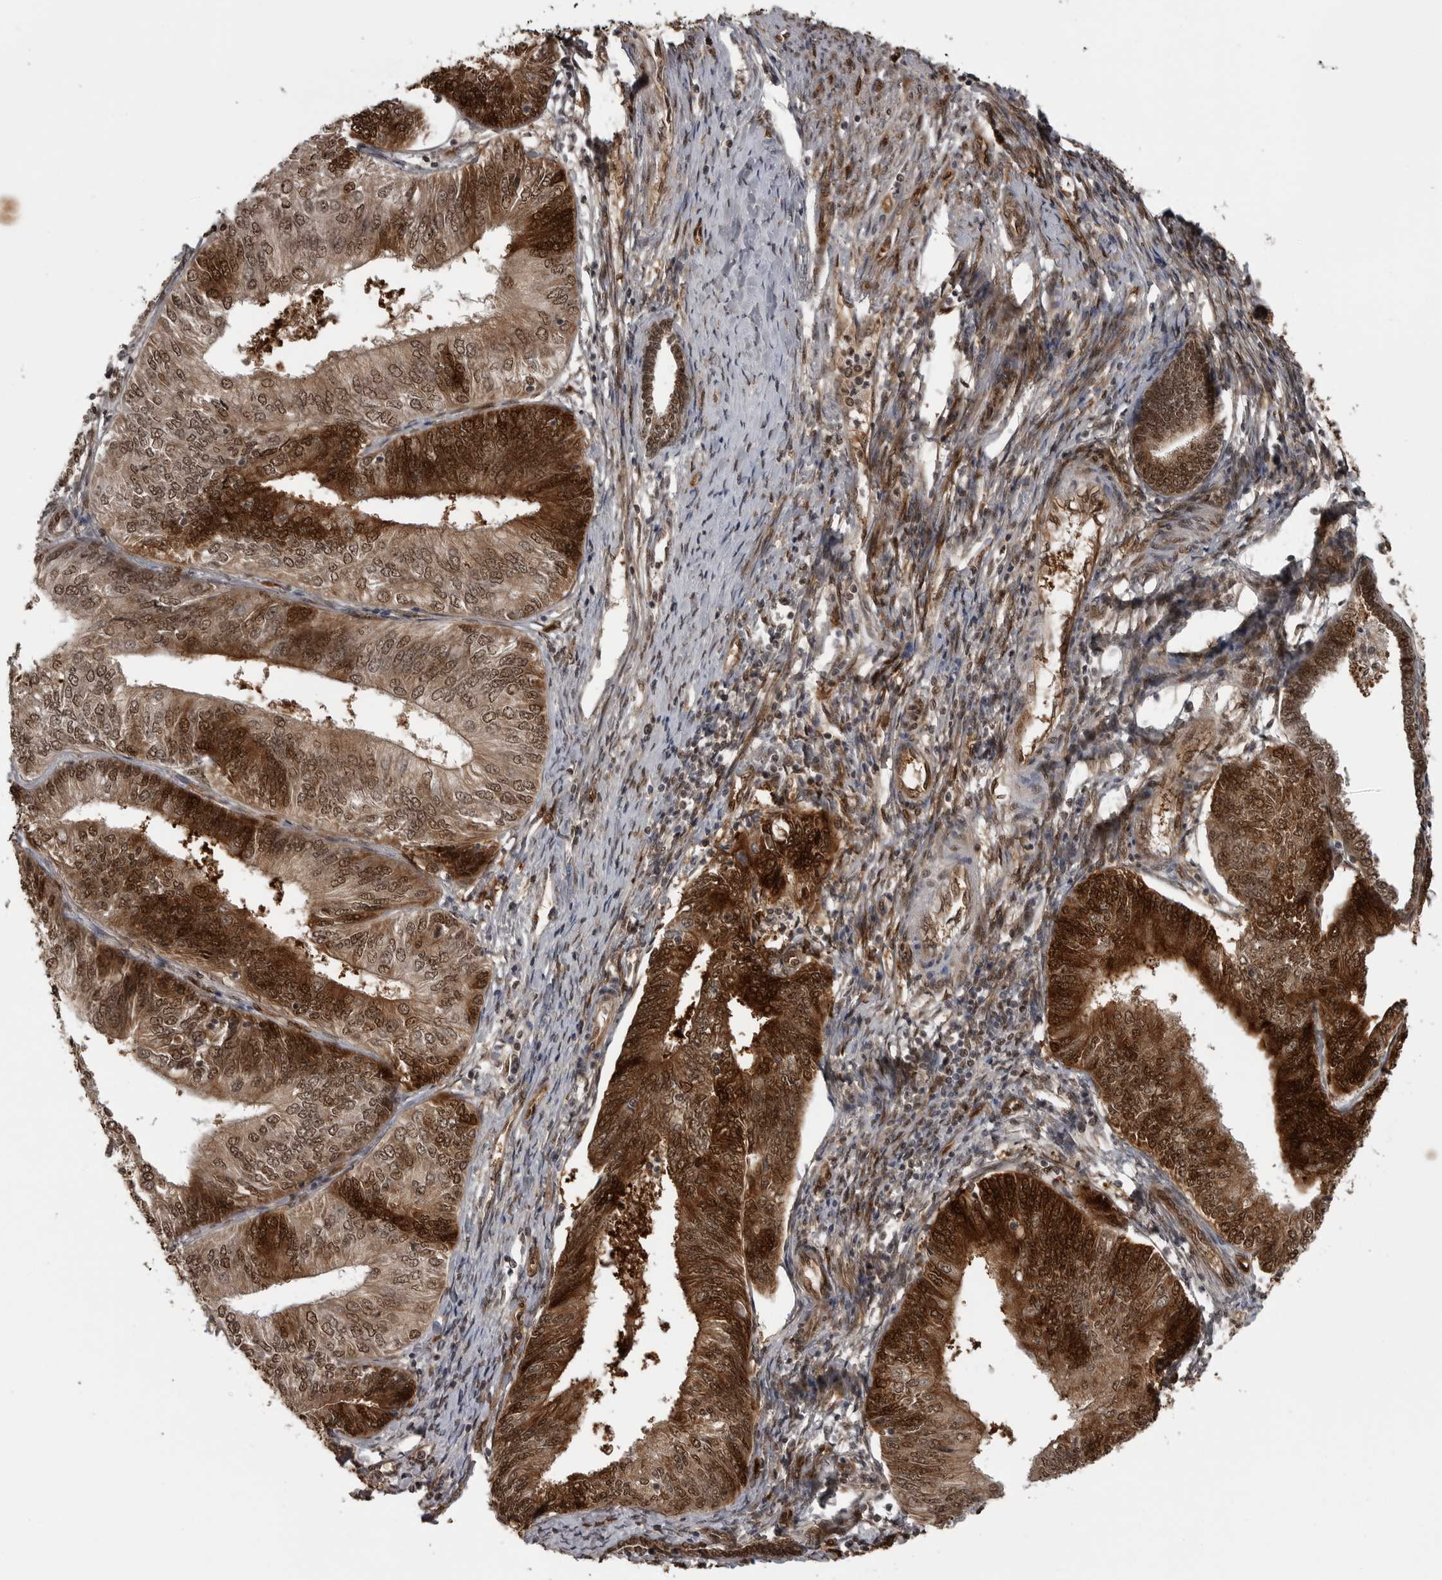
{"staining": {"intensity": "strong", "quantity": ">75%", "location": "cytoplasmic/membranous,nuclear"}, "tissue": "endometrial cancer", "cell_type": "Tumor cells", "image_type": "cancer", "snomed": [{"axis": "morphology", "description": "Adenocarcinoma, NOS"}, {"axis": "topography", "description": "Endometrium"}], "caption": "Protein staining by immunohistochemistry (IHC) shows strong cytoplasmic/membranous and nuclear positivity in approximately >75% of tumor cells in endometrial cancer (adenocarcinoma). The protein of interest is shown in brown color, while the nuclei are stained blue.", "gene": "SMAD2", "patient": {"sex": "female", "age": 58}}